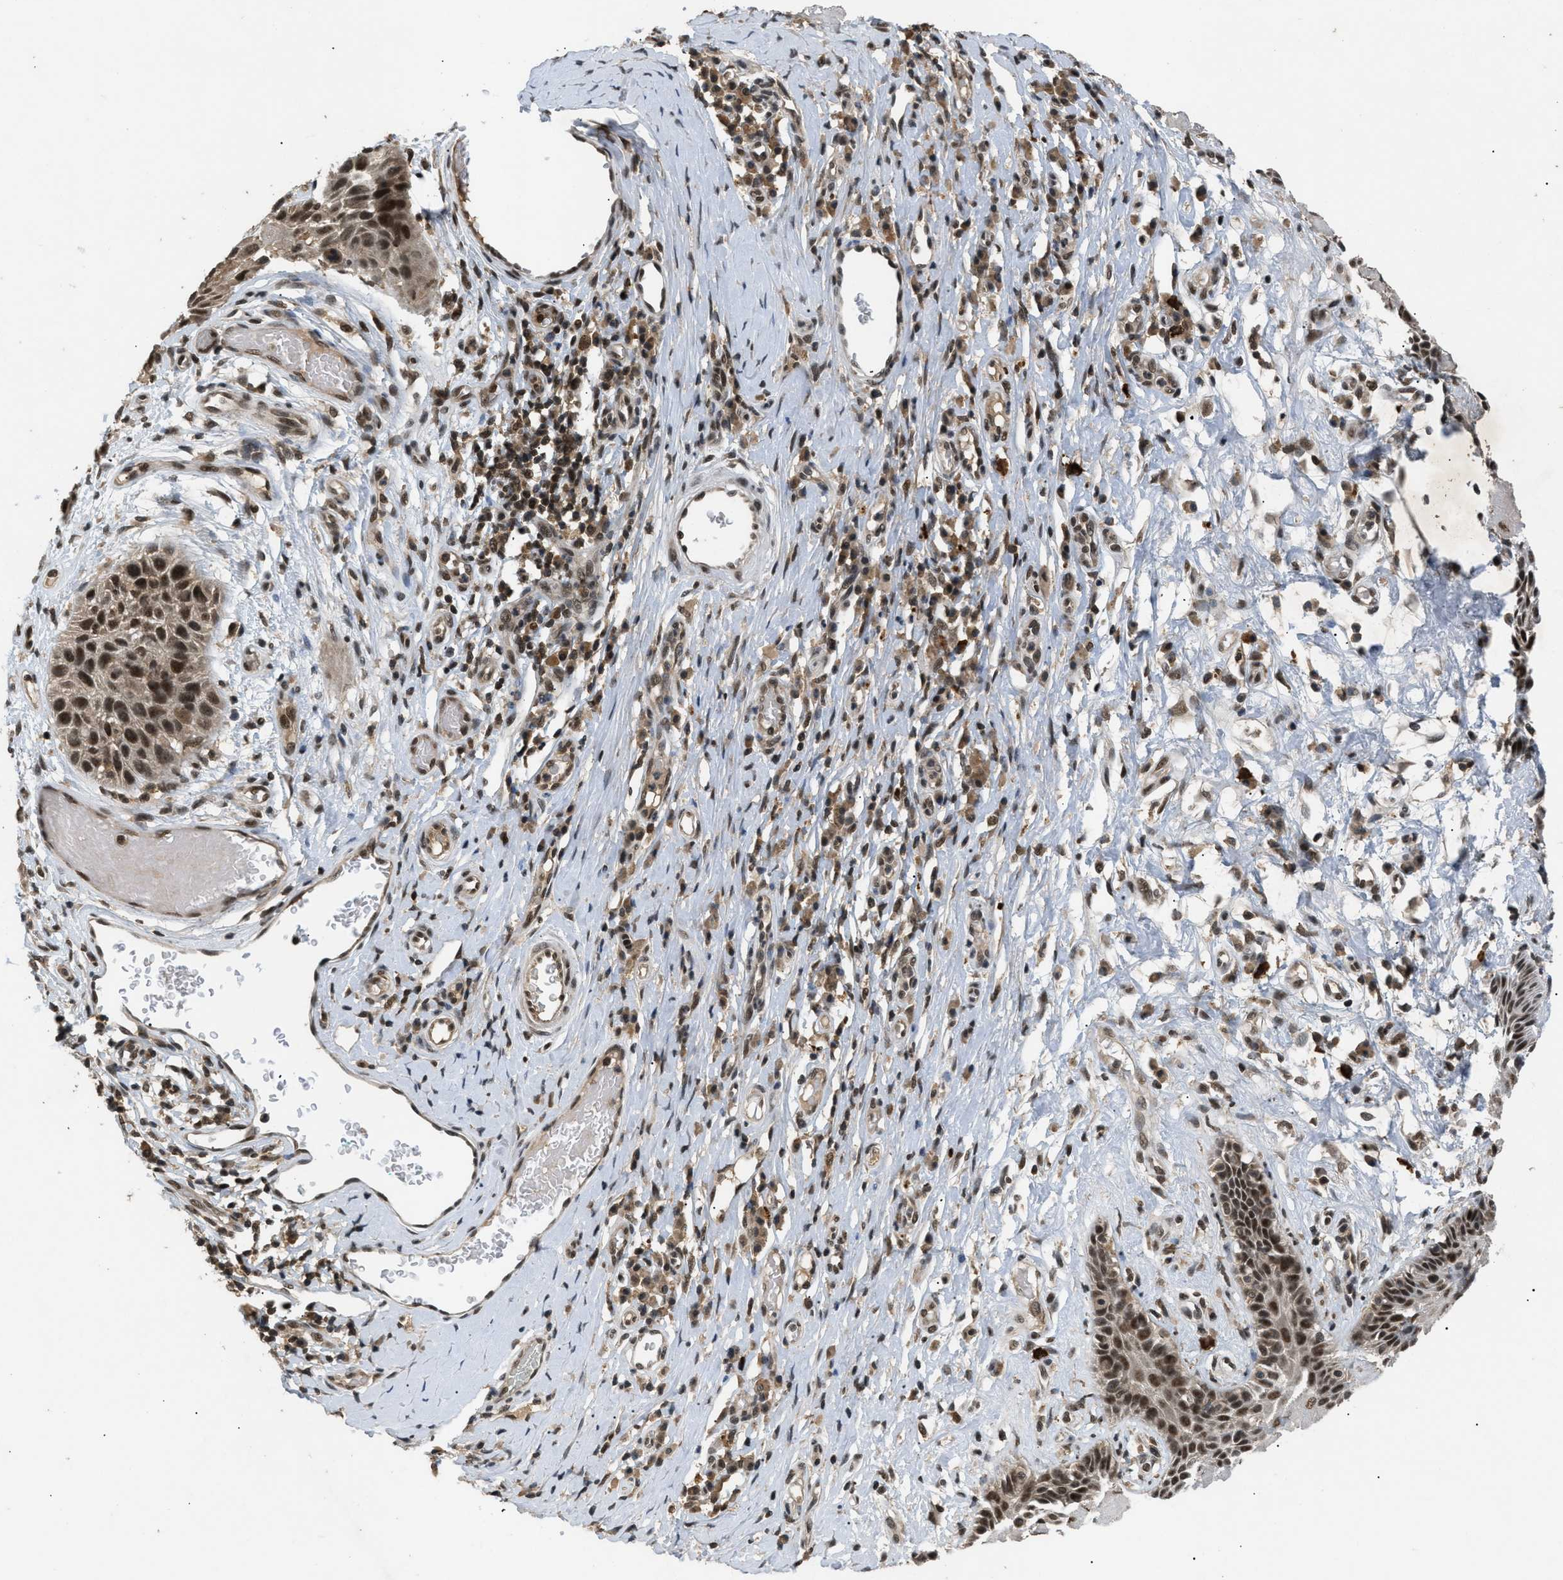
{"staining": {"intensity": "strong", "quantity": ">75%", "location": "nuclear"}, "tissue": "skin", "cell_type": "Epidermal cells", "image_type": "normal", "snomed": [{"axis": "morphology", "description": "Normal tissue, NOS"}, {"axis": "topography", "description": "Vulva"}], "caption": "DAB immunohistochemical staining of unremarkable human skin demonstrates strong nuclear protein staining in approximately >75% of epidermal cells.", "gene": "RBM5", "patient": {"sex": "female", "age": 73}}